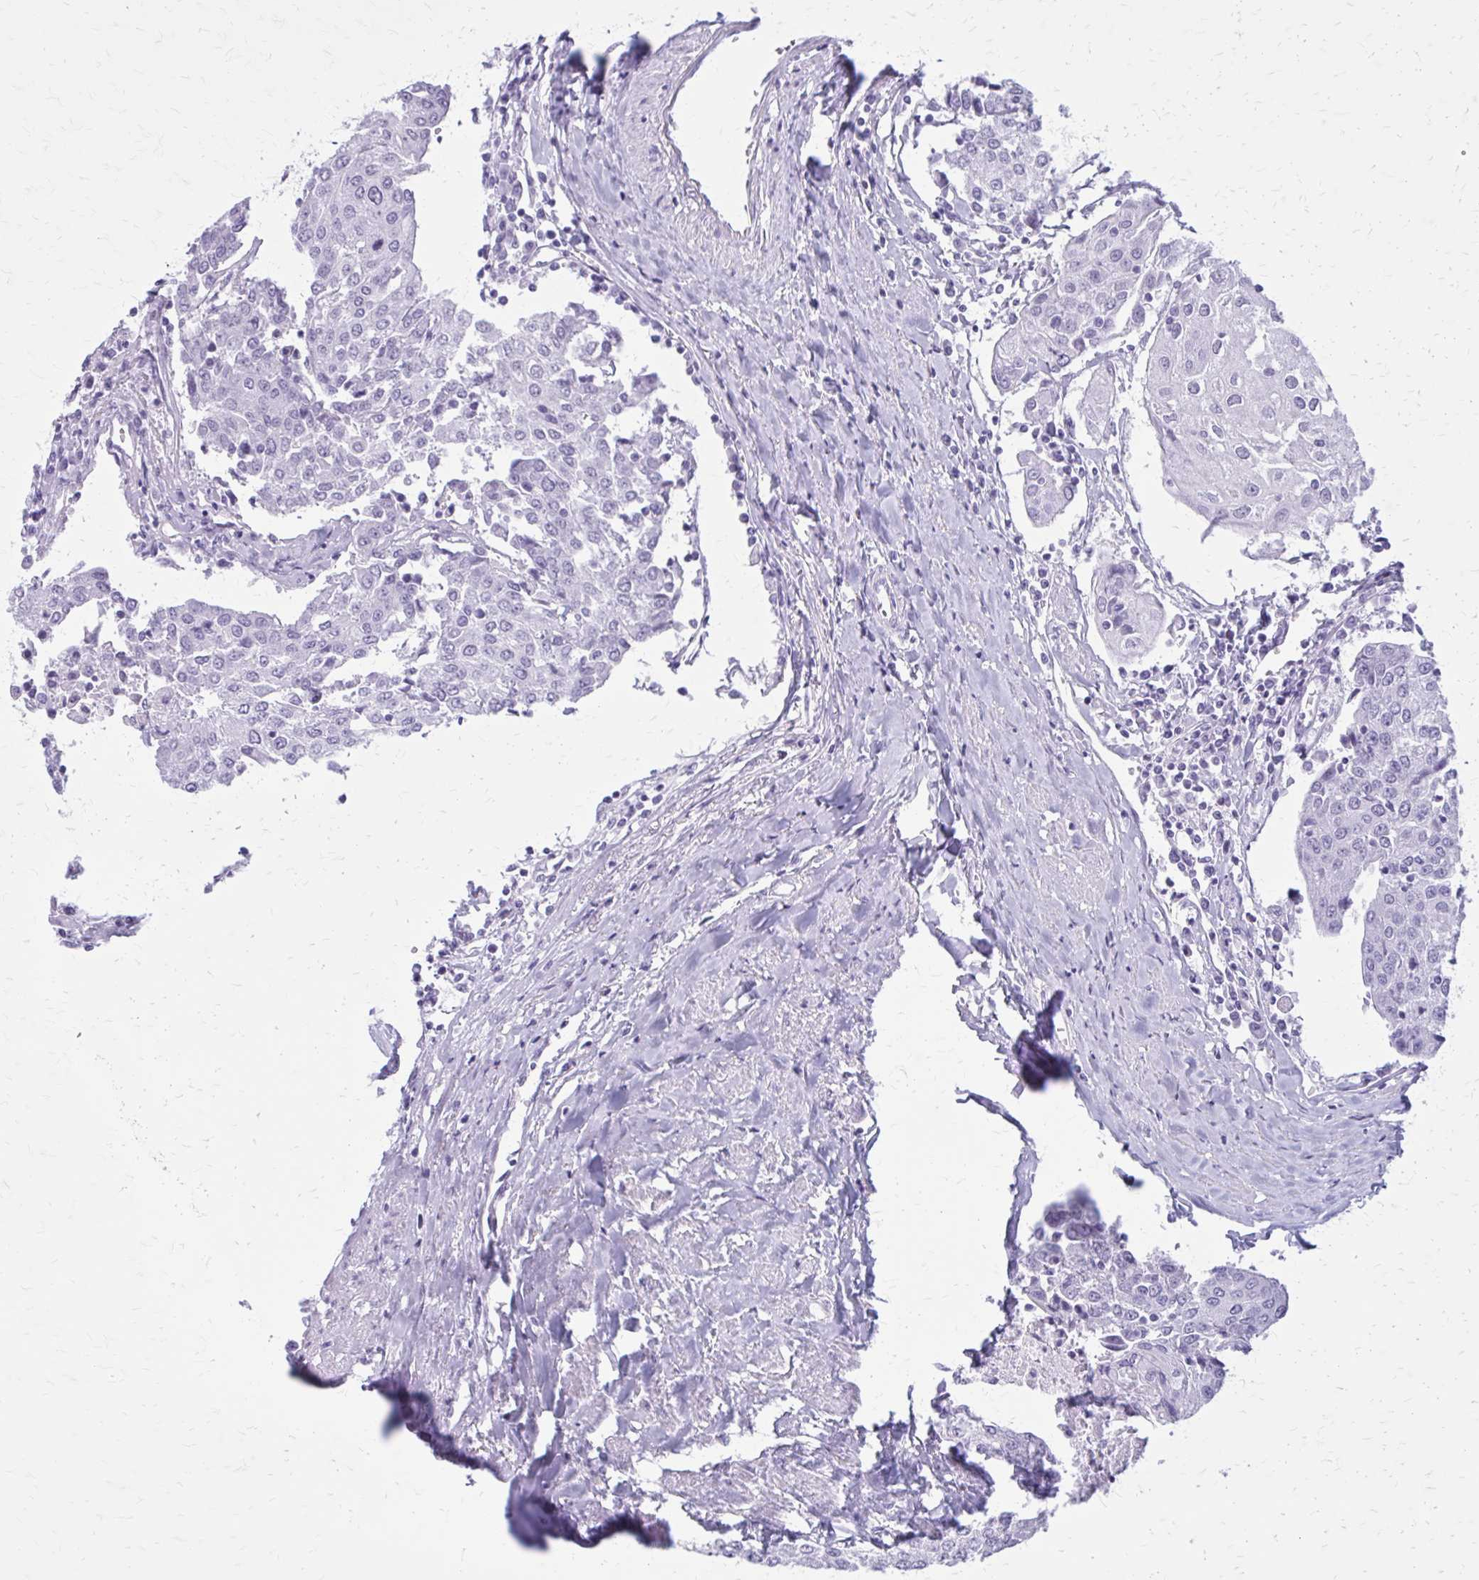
{"staining": {"intensity": "negative", "quantity": "none", "location": "none"}, "tissue": "urothelial cancer", "cell_type": "Tumor cells", "image_type": "cancer", "snomed": [{"axis": "morphology", "description": "Urothelial carcinoma, High grade"}, {"axis": "topography", "description": "Urinary bladder"}], "caption": "This is an immunohistochemistry photomicrograph of human urothelial cancer. There is no positivity in tumor cells.", "gene": "GAD1", "patient": {"sex": "female", "age": 85}}